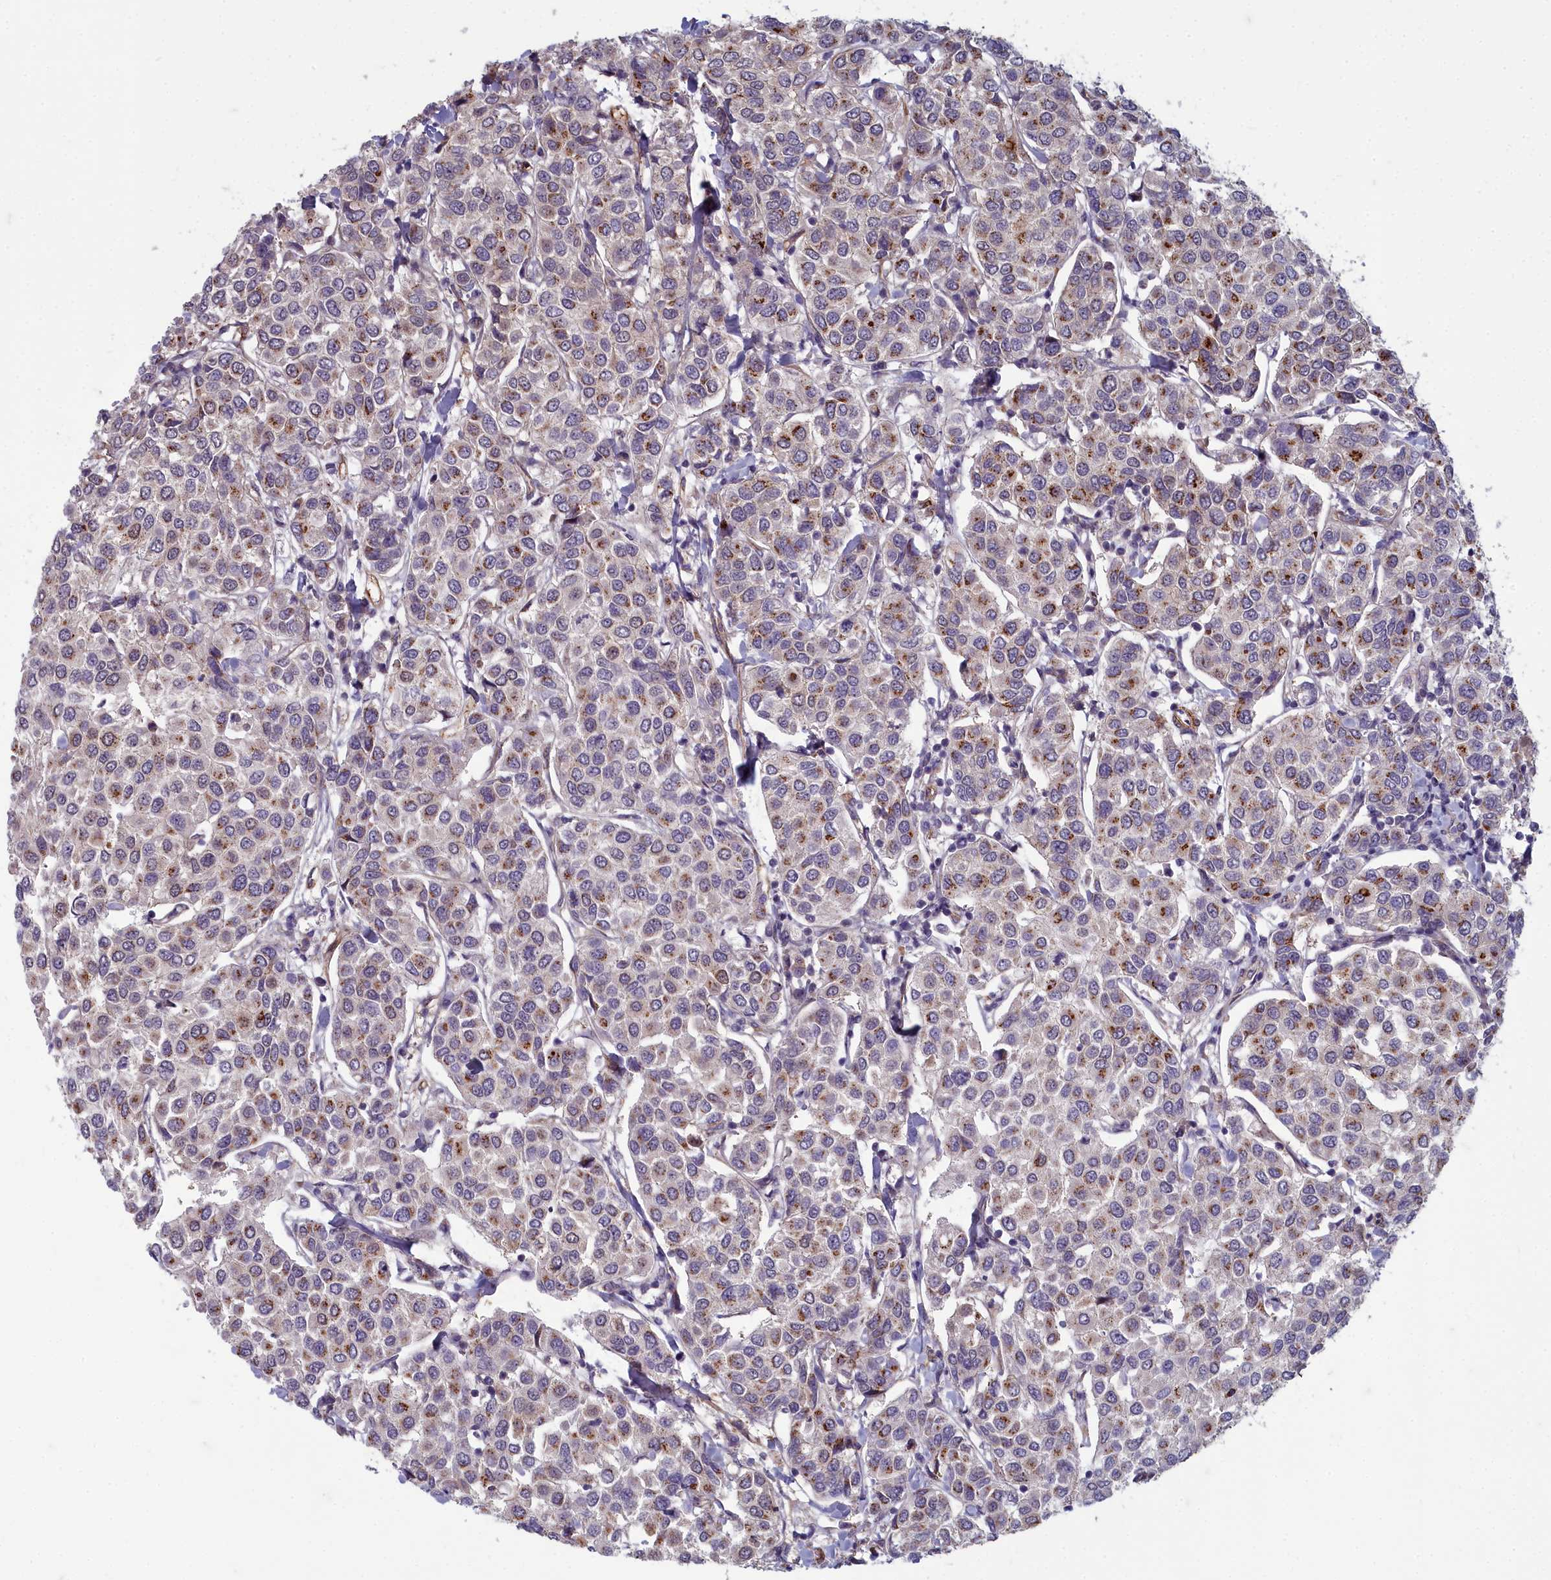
{"staining": {"intensity": "moderate", "quantity": "25%-75%", "location": "cytoplasmic/membranous"}, "tissue": "breast cancer", "cell_type": "Tumor cells", "image_type": "cancer", "snomed": [{"axis": "morphology", "description": "Duct carcinoma"}, {"axis": "topography", "description": "Breast"}], "caption": "Breast invasive ductal carcinoma tissue reveals moderate cytoplasmic/membranous expression in about 25%-75% of tumor cells, visualized by immunohistochemistry.", "gene": "ZNF626", "patient": {"sex": "female", "age": 55}}